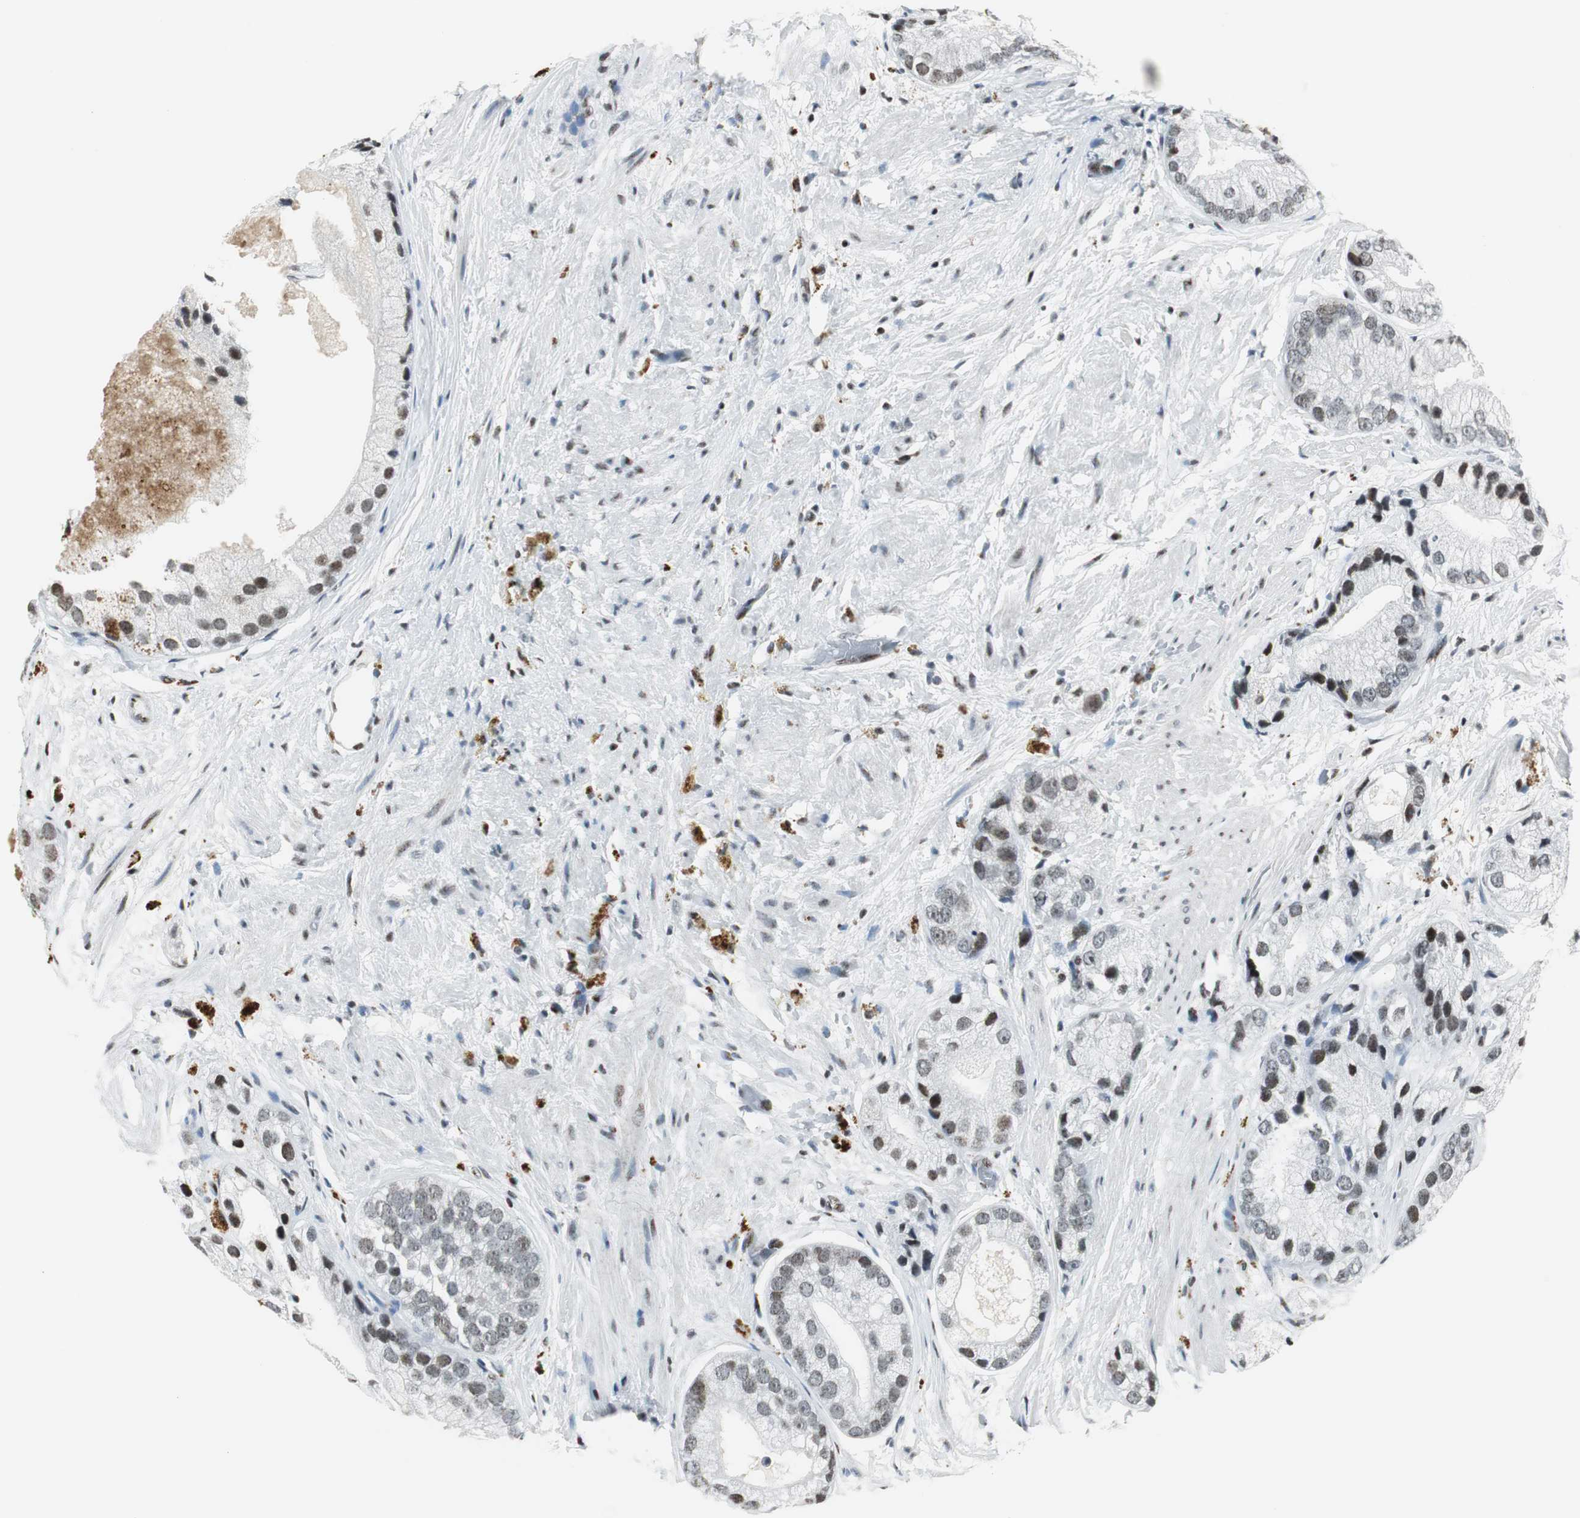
{"staining": {"intensity": "weak", "quantity": "25%-75%", "location": "nuclear"}, "tissue": "prostate cancer", "cell_type": "Tumor cells", "image_type": "cancer", "snomed": [{"axis": "morphology", "description": "Adenocarcinoma, Low grade"}, {"axis": "topography", "description": "Prostate"}], "caption": "Protein expression analysis of prostate cancer demonstrates weak nuclear positivity in approximately 25%-75% of tumor cells. (IHC, brightfield microscopy, high magnification).", "gene": "RBBP4", "patient": {"sex": "male", "age": 69}}